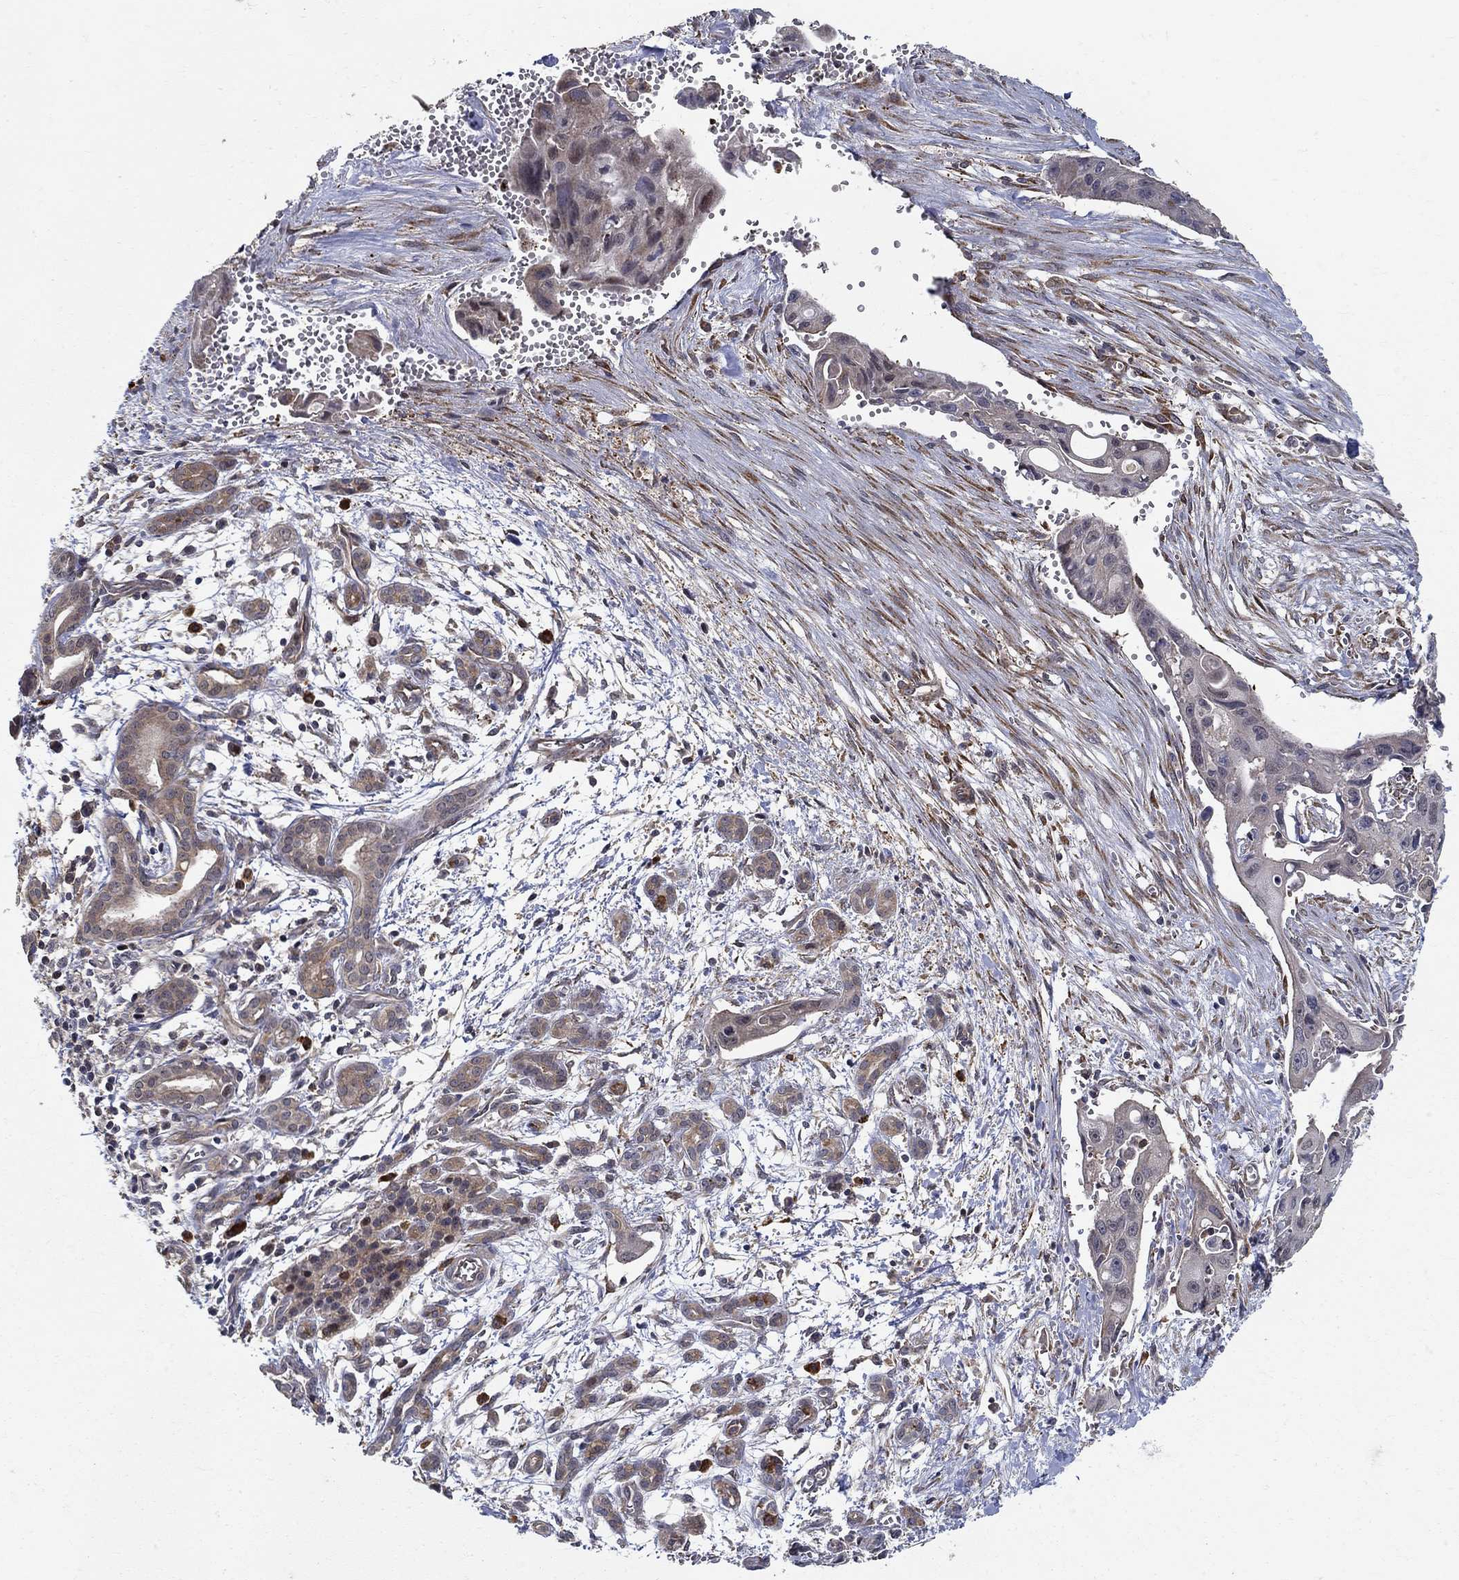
{"staining": {"intensity": "weak", "quantity": "25%-75%", "location": "cytoplasmic/membranous"}, "tissue": "pancreatic cancer", "cell_type": "Tumor cells", "image_type": "cancer", "snomed": [{"axis": "morphology", "description": "Adenocarcinoma, NOS"}, {"axis": "topography", "description": "Pancreas"}], "caption": "Pancreatic adenocarcinoma stained with IHC reveals weak cytoplasmic/membranous positivity in approximately 25%-75% of tumor cells. (brown staining indicates protein expression, while blue staining denotes nuclei).", "gene": "ZNF594", "patient": {"sex": "male", "age": 60}}